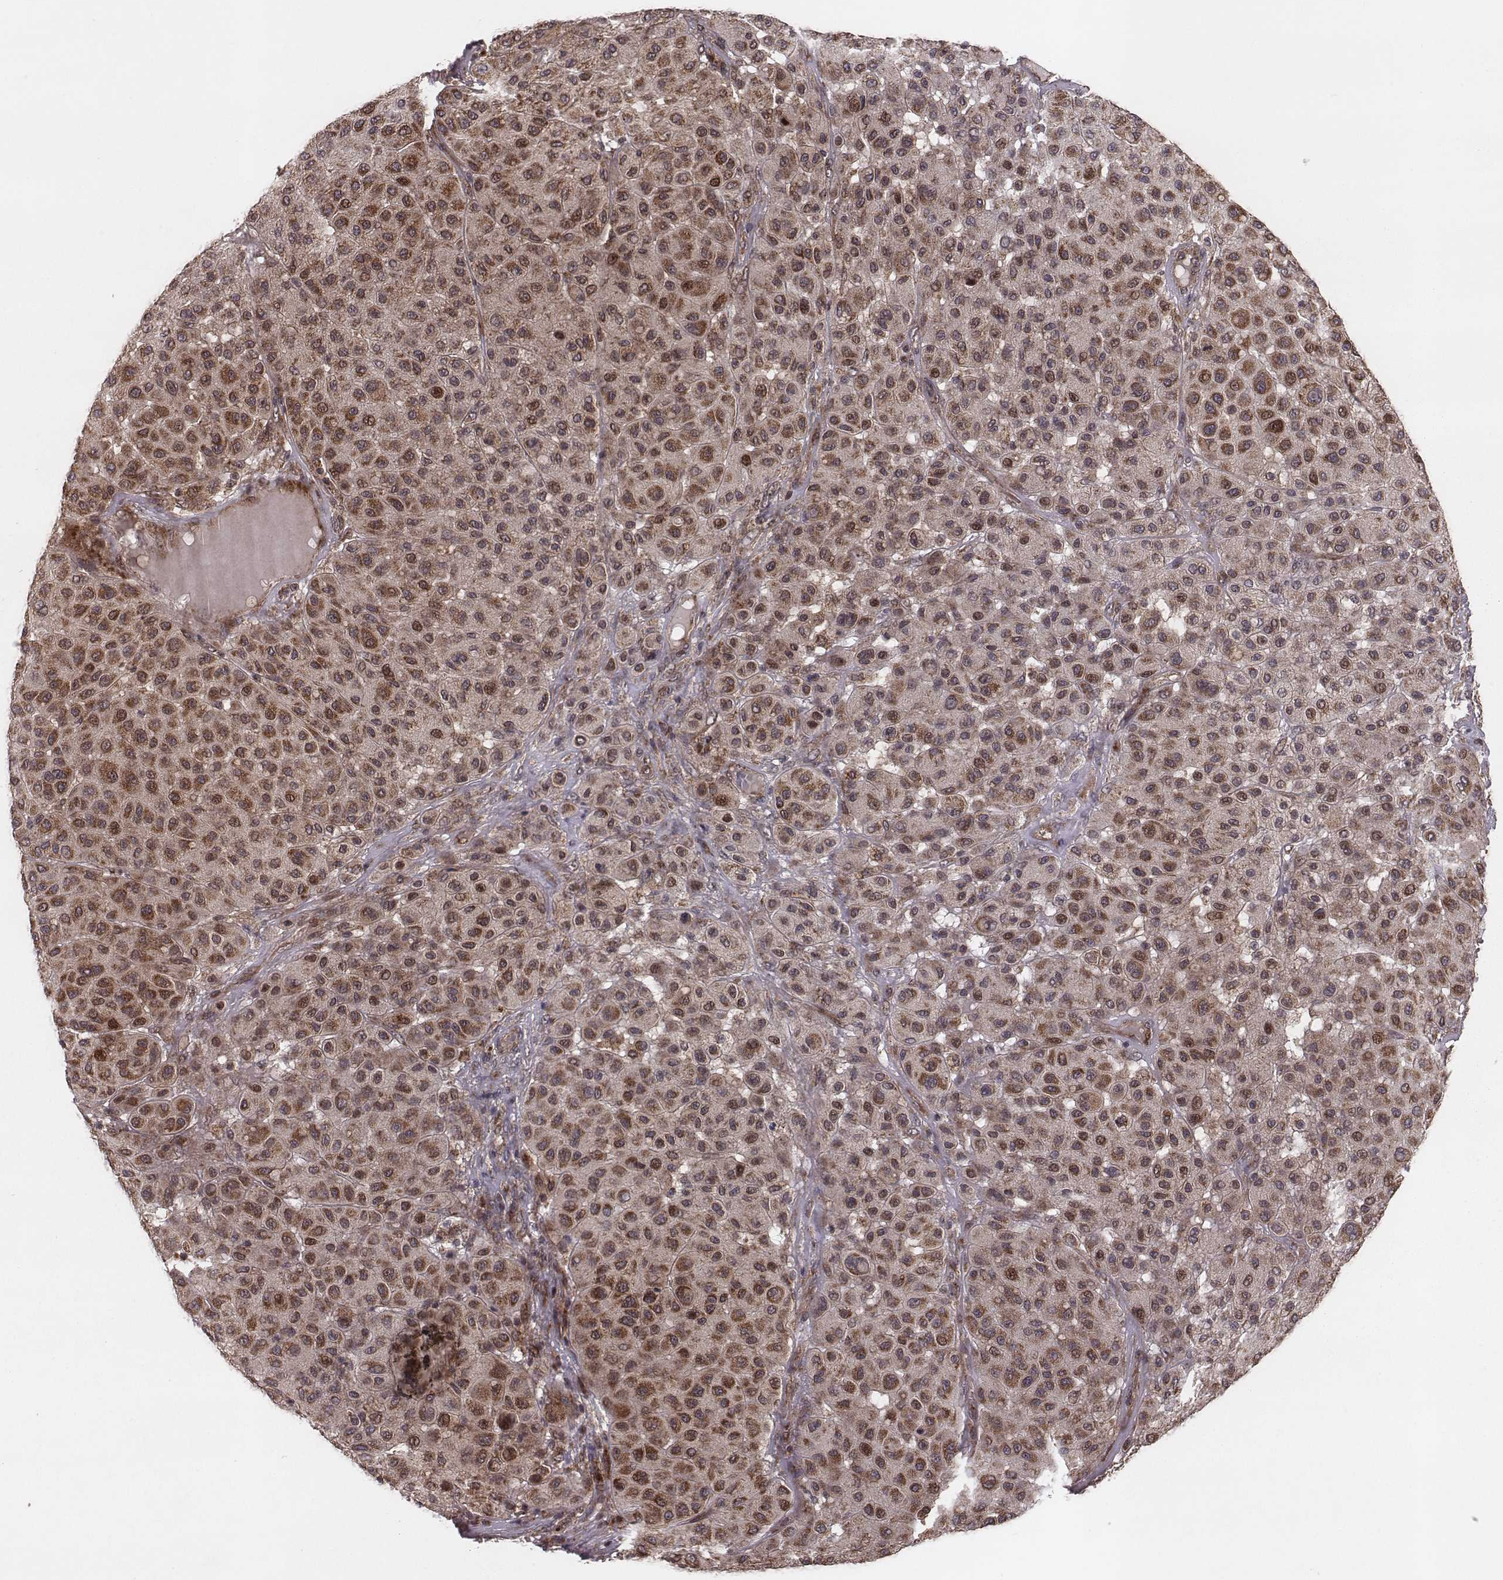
{"staining": {"intensity": "moderate", "quantity": ">75%", "location": "cytoplasmic/membranous"}, "tissue": "melanoma", "cell_type": "Tumor cells", "image_type": "cancer", "snomed": [{"axis": "morphology", "description": "Malignant melanoma, Metastatic site"}, {"axis": "topography", "description": "Smooth muscle"}], "caption": "Brown immunohistochemical staining in melanoma exhibits moderate cytoplasmic/membranous positivity in approximately >75% of tumor cells. The staining was performed using DAB (3,3'-diaminobenzidine) to visualize the protein expression in brown, while the nuclei were stained in blue with hematoxylin (Magnification: 20x).", "gene": "ZDHHC21", "patient": {"sex": "male", "age": 41}}